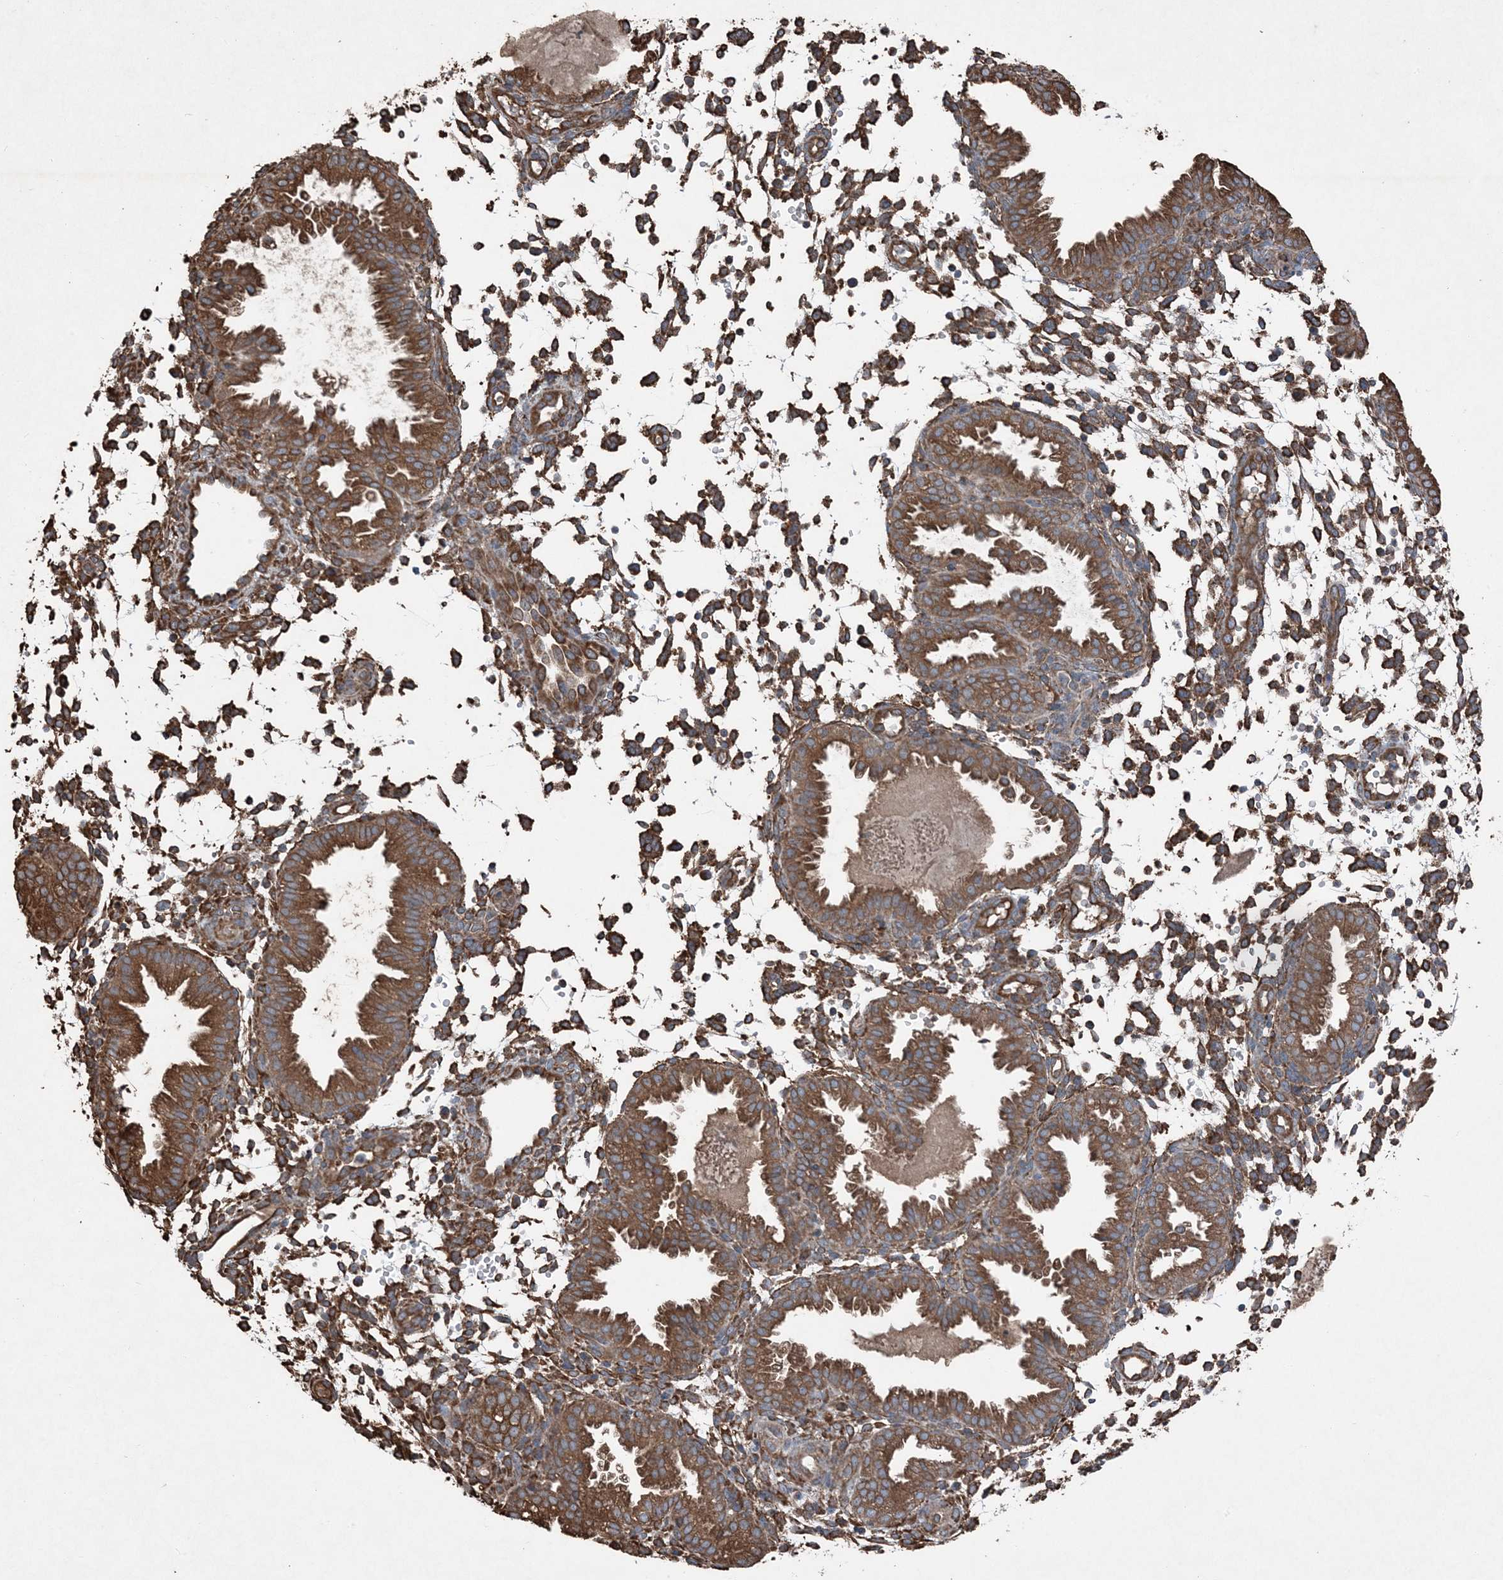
{"staining": {"intensity": "strong", "quantity": ">75%", "location": "cytoplasmic/membranous"}, "tissue": "endometrium", "cell_type": "Cells in endometrial stroma", "image_type": "normal", "snomed": [{"axis": "morphology", "description": "Normal tissue, NOS"}, {"axis": "topography", "description": "Endometrium"}], "caption": "An image of human endometrium stained for a protein displays strong cytoplasmic/membranous brown staining in cells in endometrial stroma.", "gene": "PDIA6", "patient": {"sex": "female", "age": 33}}